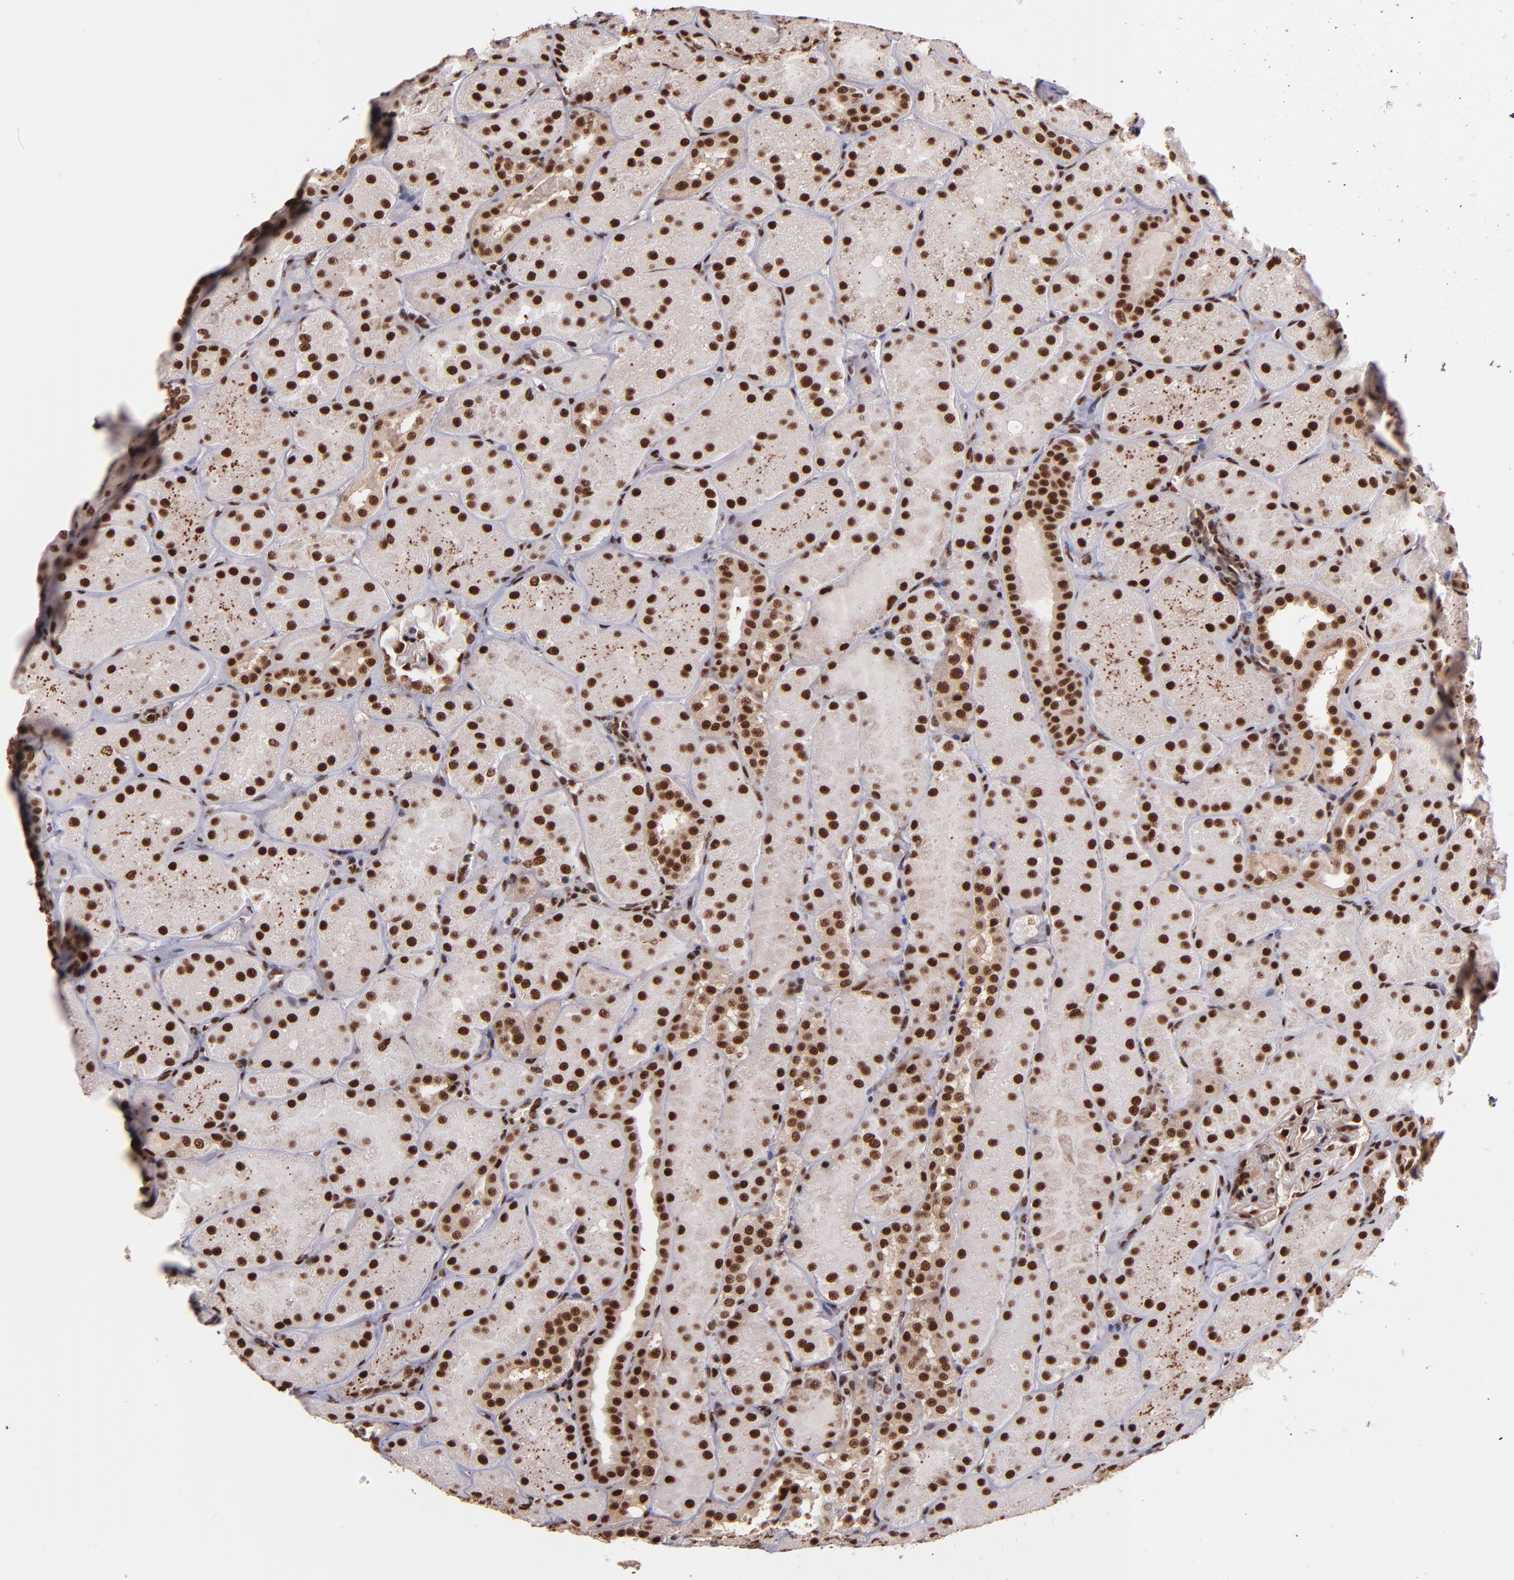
{"staining": {"intensity": "strong", "quantity": ">75%", "location": "nuclear"}, "tissue": "kidney", "cell_type": "Cells in glomeruli", "image_type": "normal", "snomed": [{"axis": "morphology", "description": "Normal tissue, NOS"}, {"axis": "topography", "description": "Kidney"}], "caption": "Immunohistochemistry image of benign human kidney stained for a protein (brown), which shows high levels of strong nuclear staining in about >75% of cells in glomeruli.", "gene": "PQBP1", "patient": {"sex": "male", "age": 28}}